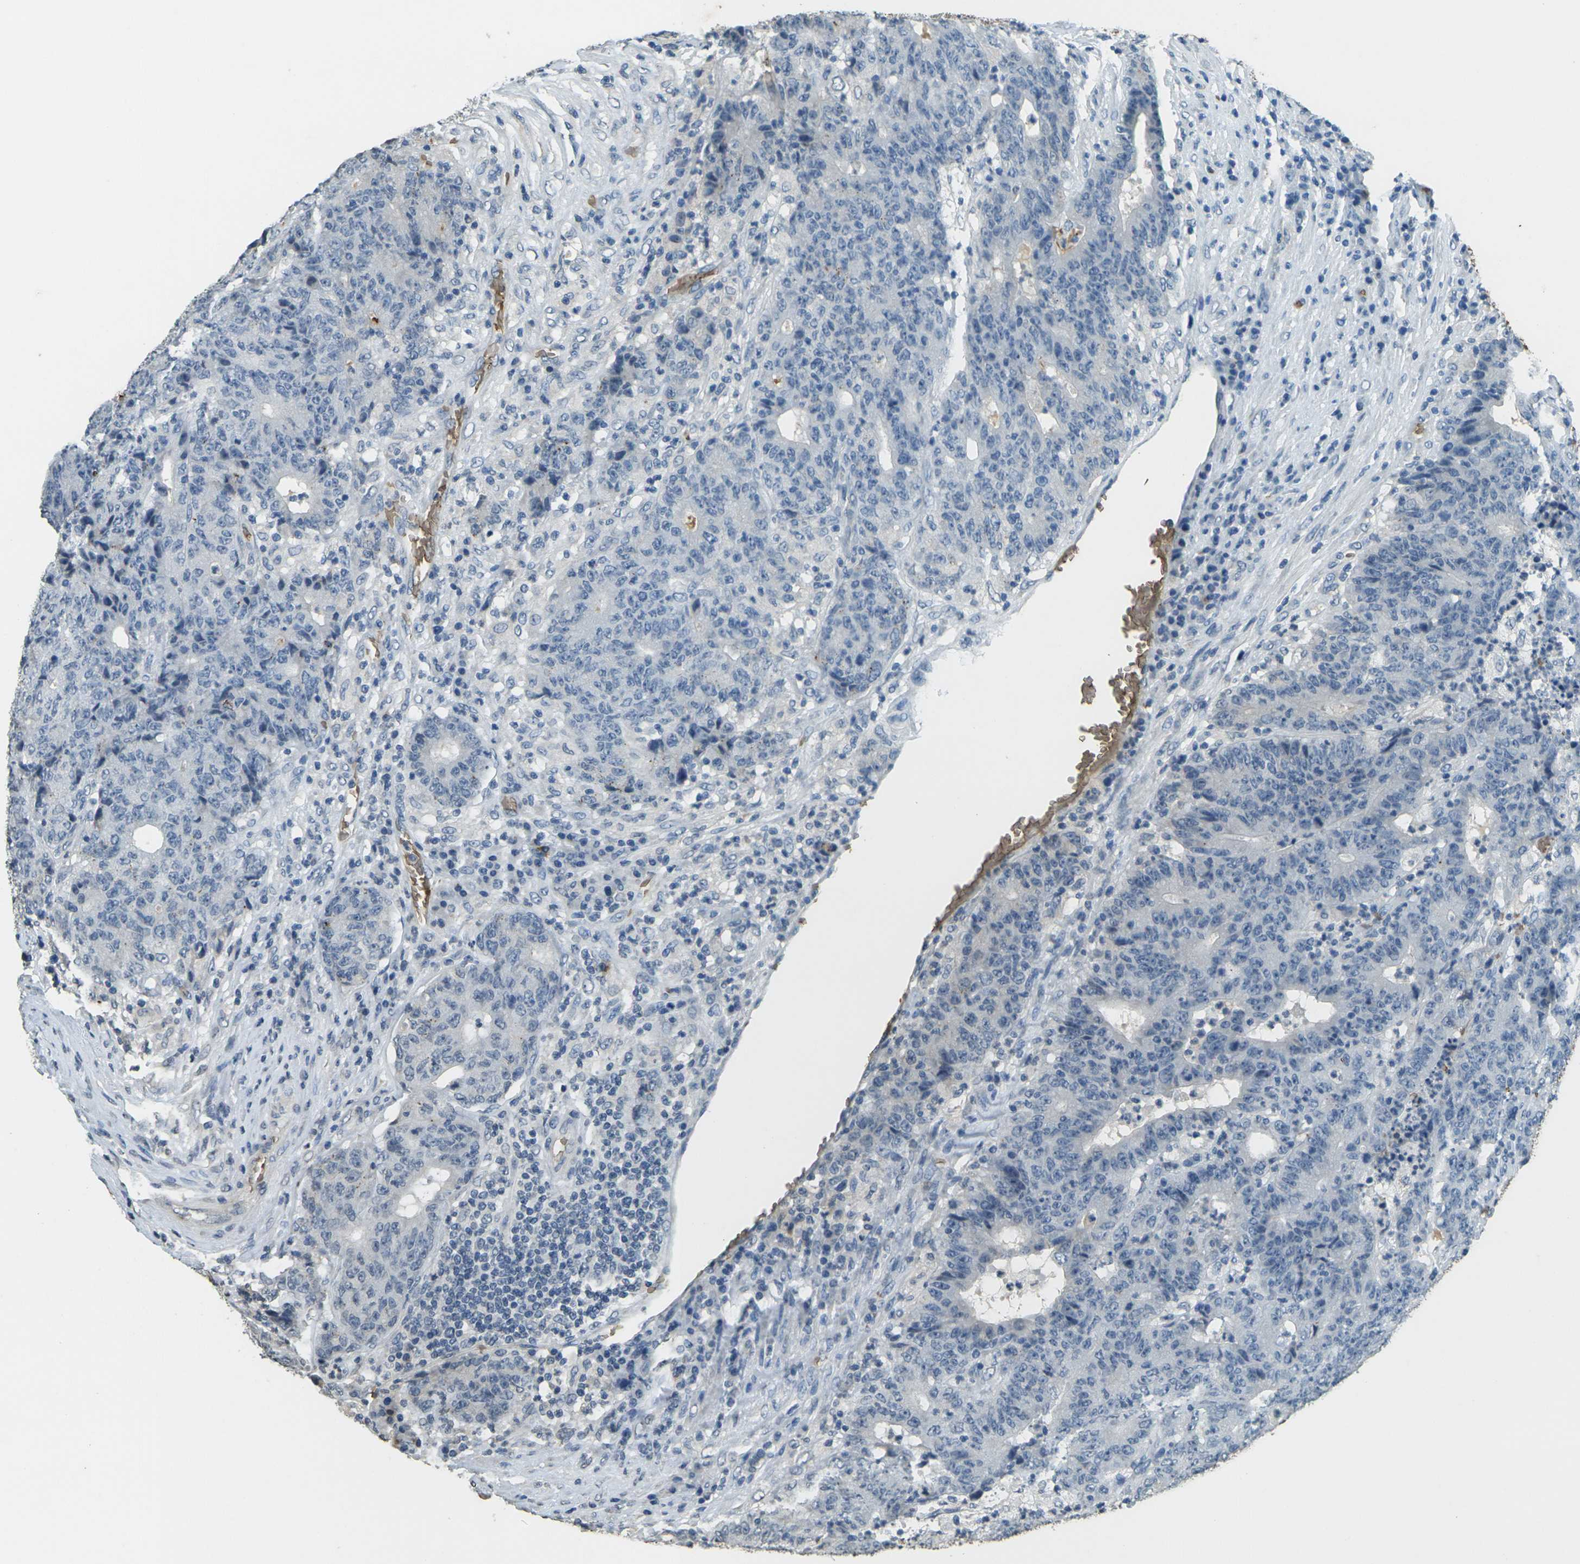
{"staining": {"intensity": "negative", "quantity": "none", "location": "none"}, "tissue": "colorectal cancer", "cell_type": "Tumor cells", "image_type": "cancer", "snomed": [{"axis": "morphology", "description": "Normal tissue, NOS"}, {"axis": "morphology", "description": "Adenocarcinoma, NOS"}, {"axis": "topography", "description": "Colon"}], "caption": "This is a image of IHC staining of adenocarcinoma (colorectal), which shows no expression in tumor cells.", "gene": "HBB", "patient": {"sex": "female", "age": 75}}